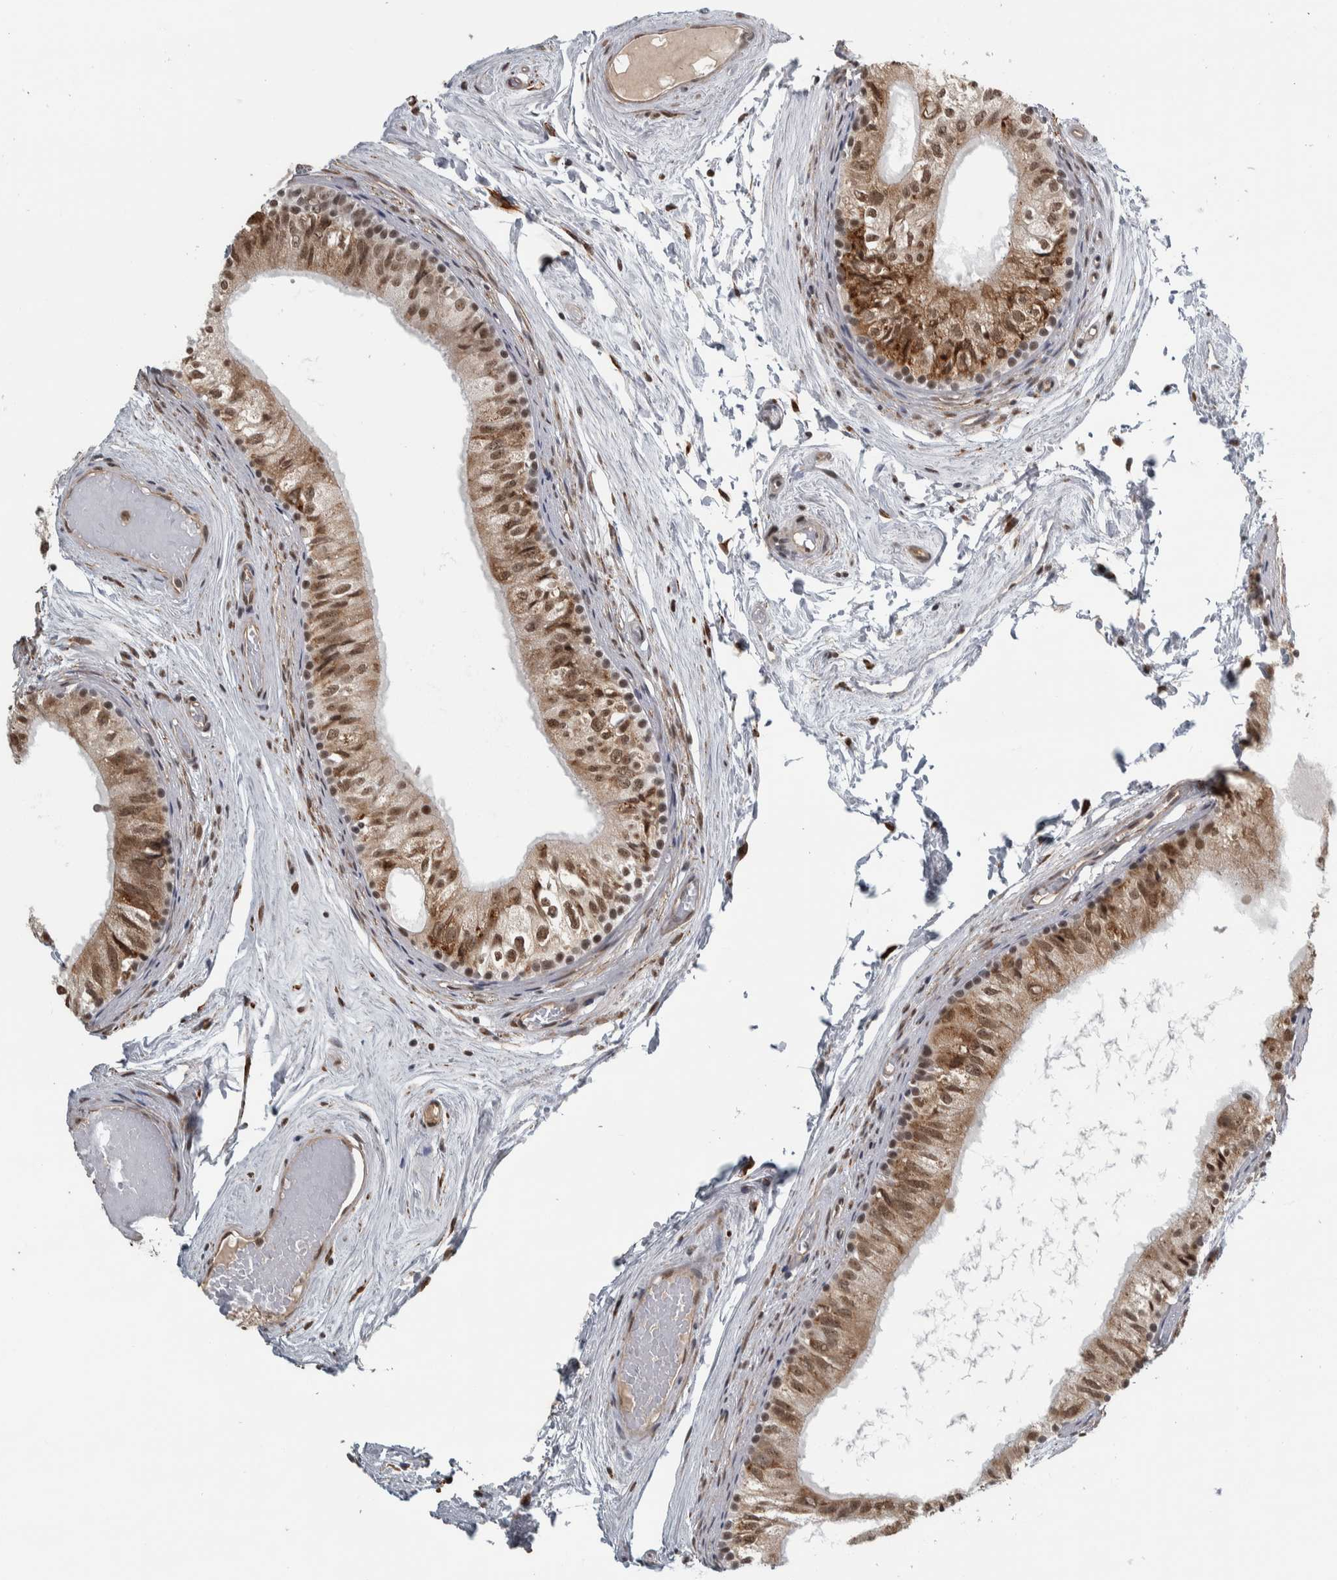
{"staining": {"intensity": "moderate", "quantity": ">75%", "location": "cytoplasmic/membranous,nuclear"}, "tissue": "epididymis", "cell_type": "Glandular cells", "image_type": "normal", "snomed": [{"axis": "morphology", "description": "Normal tissue, NOS"}, {"axis": "topography", "description": "Epididymis"}], "caption": "Glandular cells display moderate cytoplasmic/membranous,nuclear expression in approximately >75% of cells in unremarkable epididymis. (brown staining indicates protein expression, while blue staining denotes nuclei).", "gene": "DDX42", "patient": {"sex": "male", "age": 79}}